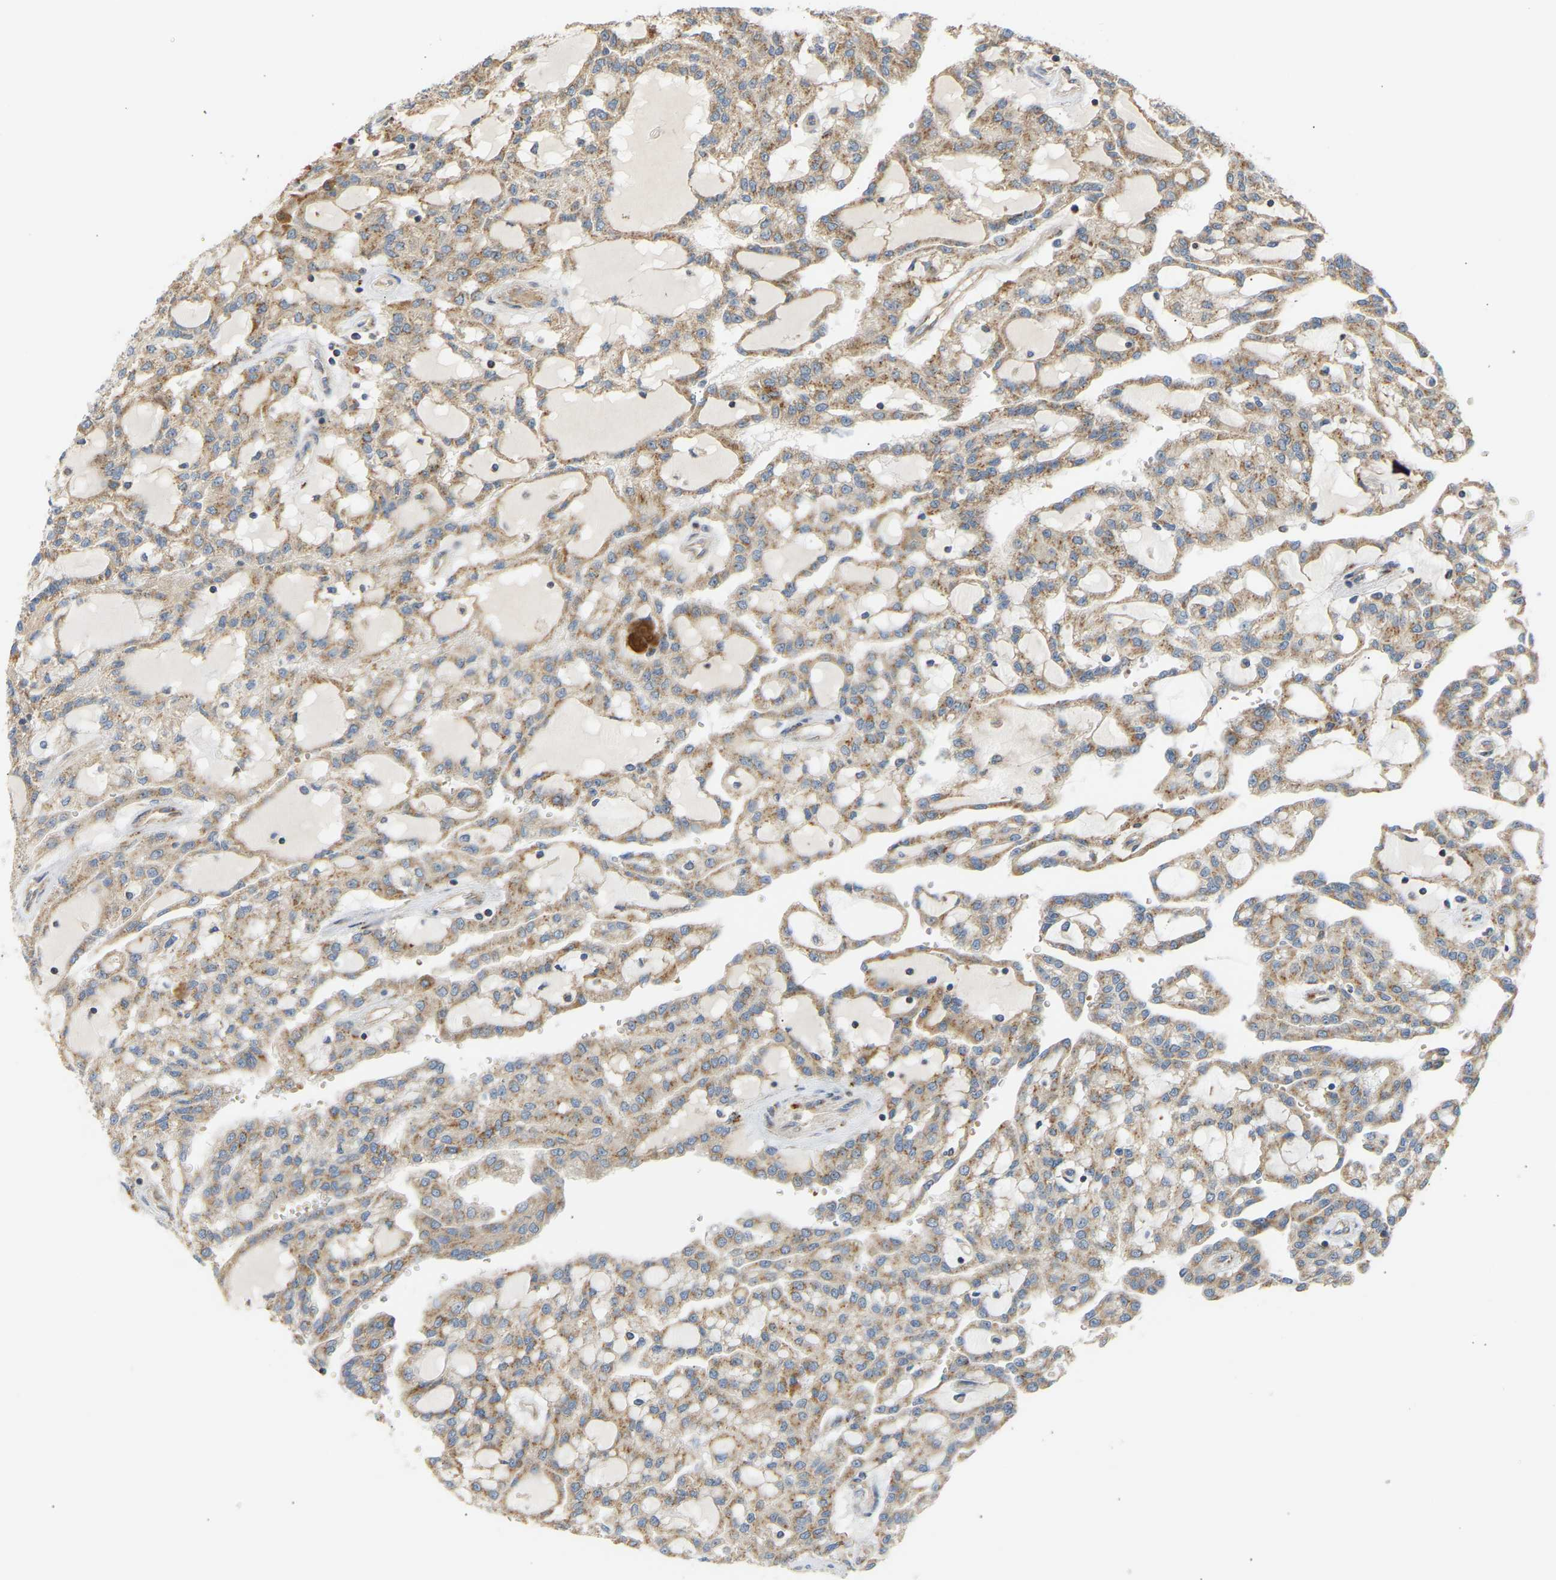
{"staining": {"intensity": "moderate", "quantity": ">75%", "location": "cytoplasmic/membranous"}, "tissue": "renal cancer", "cell_type": "Tumor cells", "image_type": "cancer", "snomed": [{"axis": "morphology", "description": "Adenocarcinoma, NOS"}, {"axis": "topography", "description": "Kidney"}], "caption": "Renal cancer (adenocarcinoma) stained with a brown dye displays moderate cytoplasmic/membranous positive positivity in about >75% of tumor cells.", "gene": "YIPF2", "patient": {"sex": "male", "age": 63}}